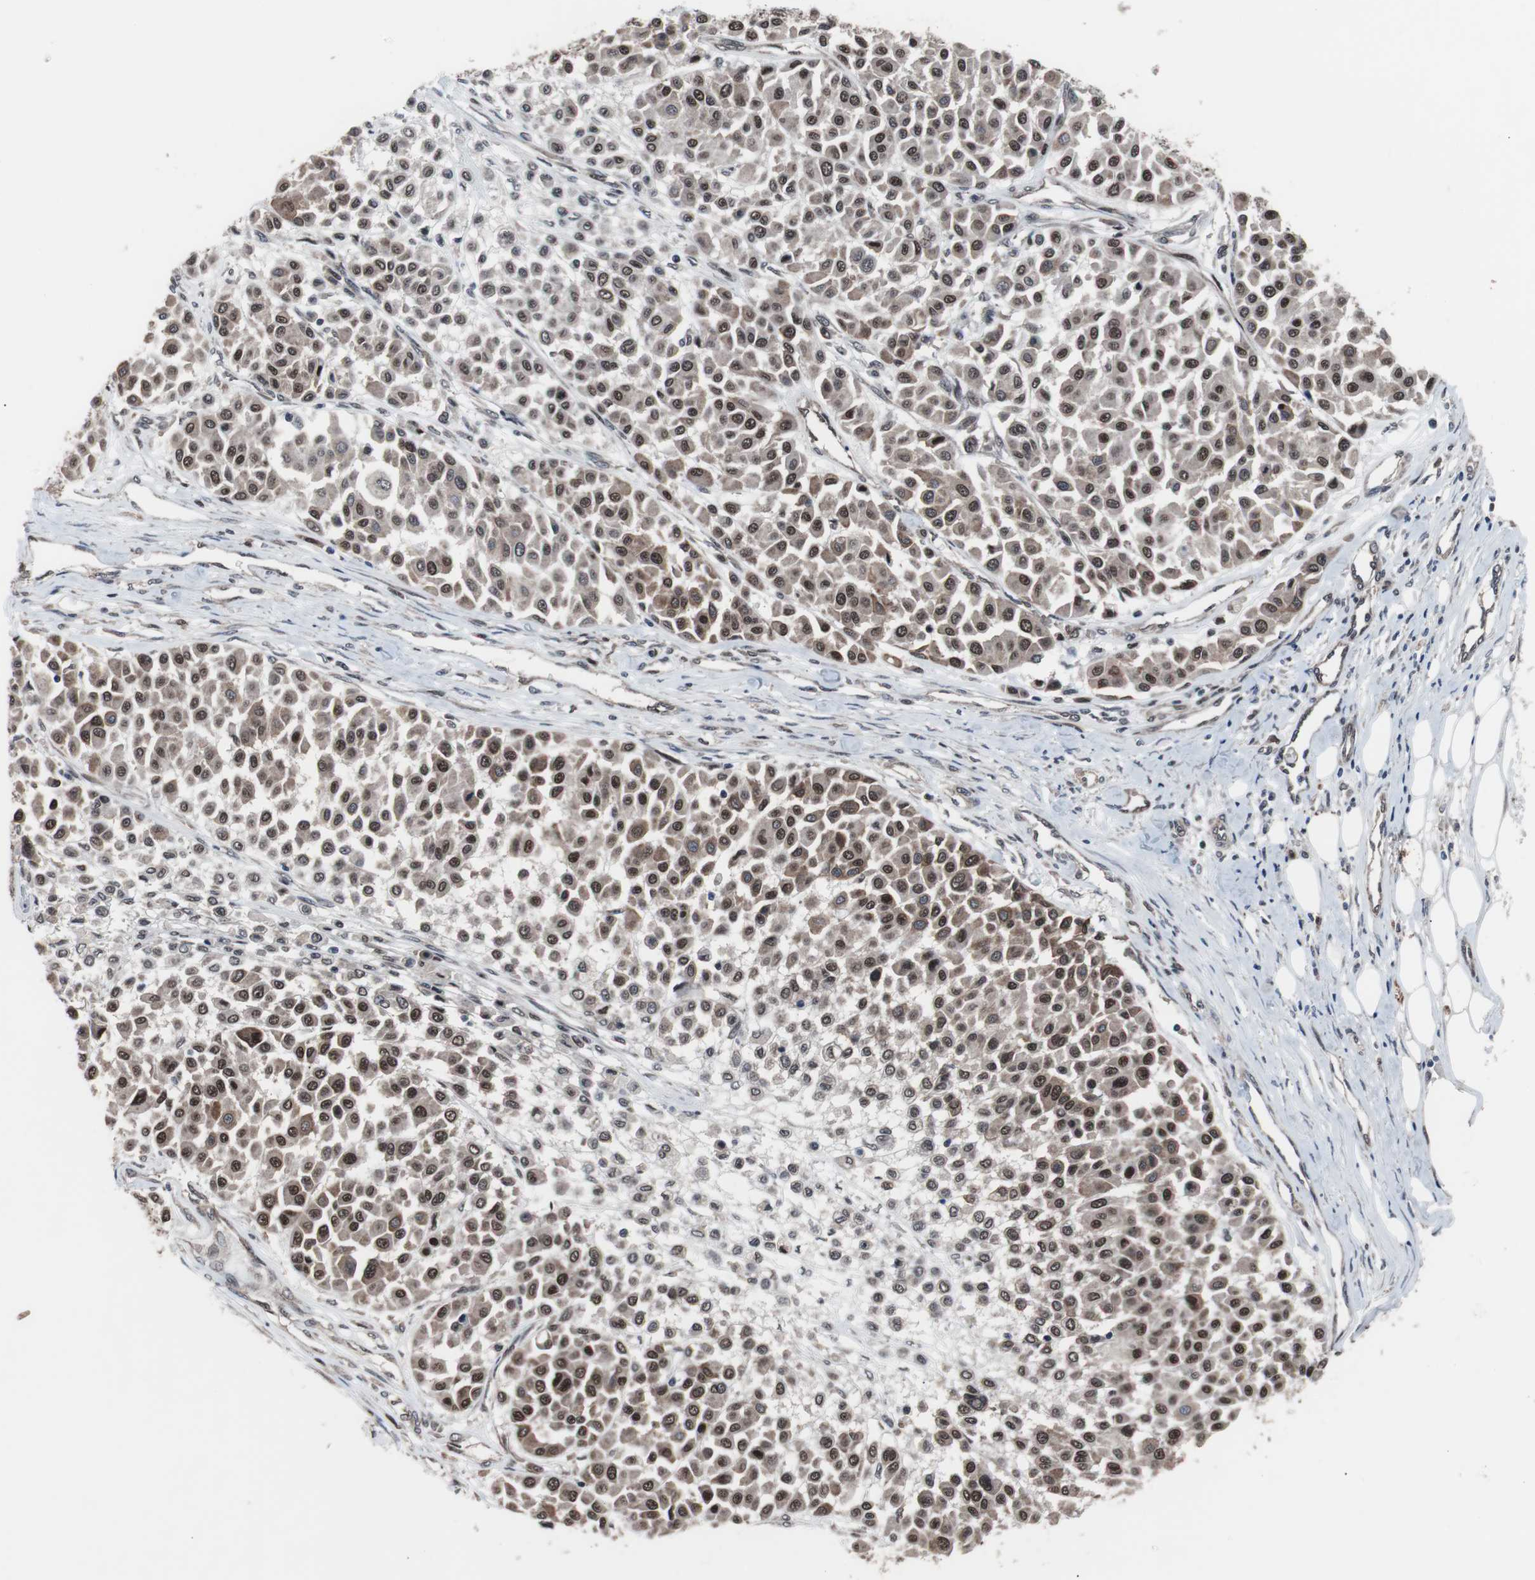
{"staining": {"intensity": "moderate", "quantity": ">75%", "location": "cytoplasmic/membranous,nuclear"}, "tissue": "melanoma", "cell_type": "Tumor cells", "image_type": "cancer", "snomed": [{"axis": "morphology", "description": "Malignant melanoma, Metastatic site"}, {"axis": "topography", "description": "Soft tissue"}], "caption": "A micrograph showing moderate cytoplasmic/membranous and nuclear expression in approximately >75% of tumor cells in malignant melanoma (metastatic site), as visualized by brown immunohistochemical staining.", "gene": "GTF2F2", "patient": {"sex": "male", "age": 41}}